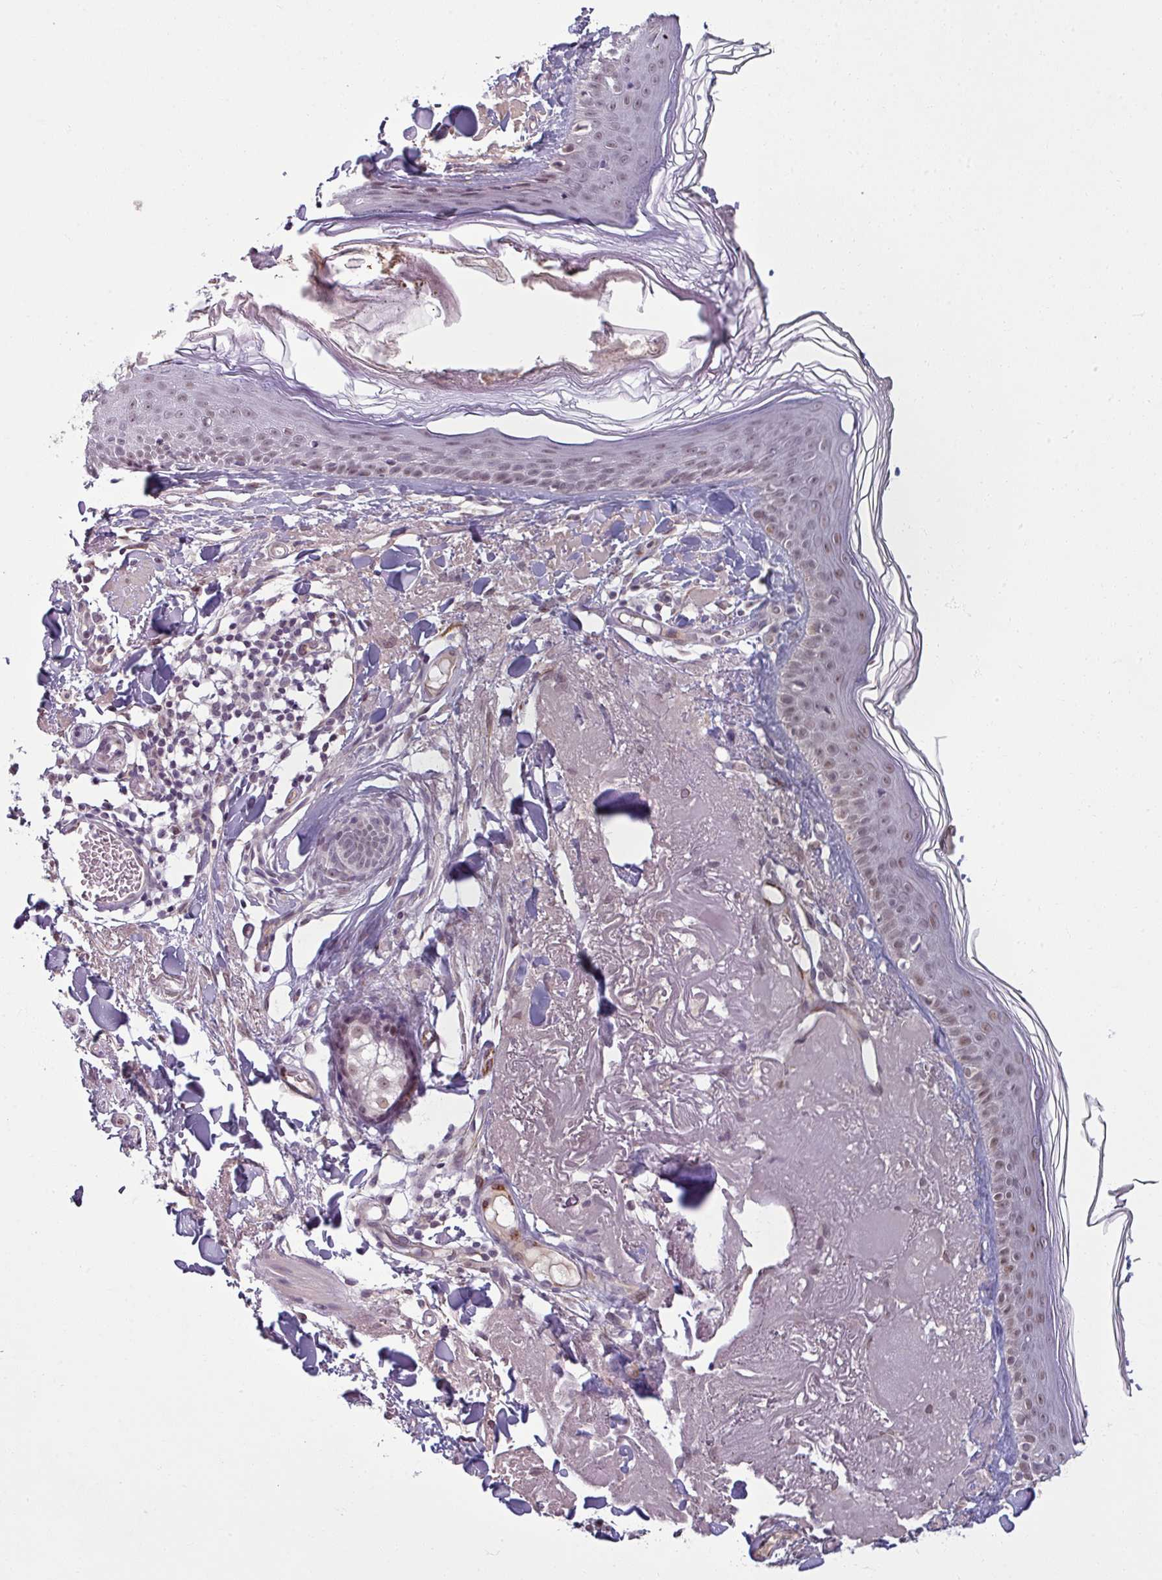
{"staining": {"intensity": "weak", "quantity": "25%-75%", "location": "cytoplasmic/membranous,nuclear"}, "tissue": "skin", "cell_type": "Fibroblasts", "image_type": "normal", "snomed": [{"axis": "morphology", "description": "Normal tissue, NOS"}, {"axis": "morphology", "description": "Malignant melanoma, NOS"}, {"axis": "topography", "description": "Skin"}], "caption": "High-power microscopy captured an IHC photomicrograph of unremarkable skin, revealing weak cytoplasmic/membranous,nuclear expression in approximately 25%-75% of fibroblasts.", "gene": "UVSSA", "patient": {"sex": "male", "age": 80}}